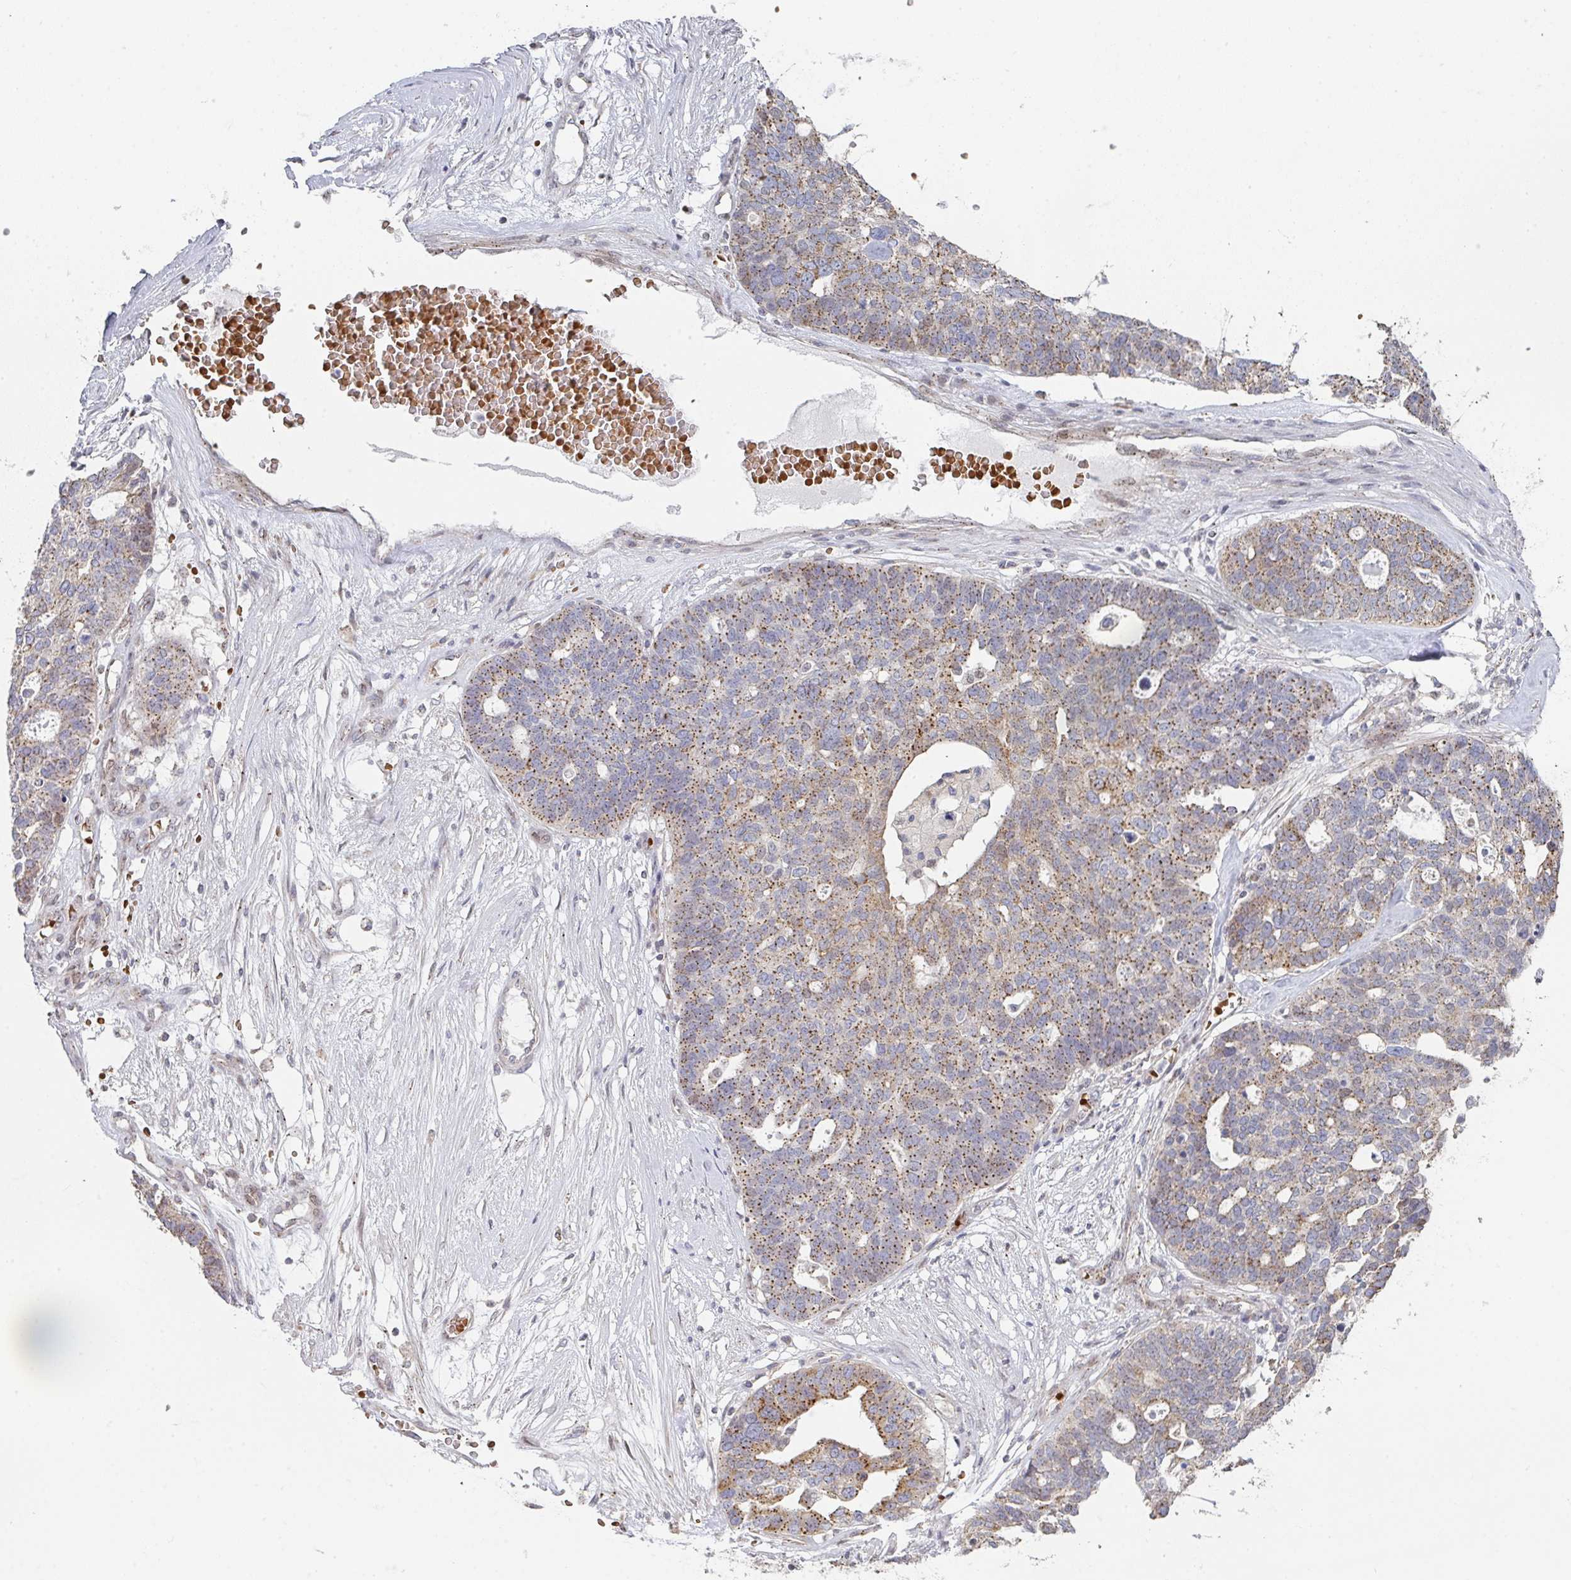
{"staining": {"intensity": "moderate", "quantity": ">75%", "location": "cytoplasmic/membranous"}, "tissue": "ovarian cancer", "cell_type": "Tumor cells", "image_type": "cancer", "snomed": [{"axis": "morphology", "description": "Cystadenocarcinoma, serous, NOS"}, {"axis": "topography", "description": "Ovary"}], "caption": "A high-resolution histopathology image shows immunohistochemistry staining of ovarian cancer, which demonstrates moderate cytoplasmic/membranous staining in about >75% of tumor cells.", "gene": "ZNF526", "patient": {"sex": "female", "age": 59}}